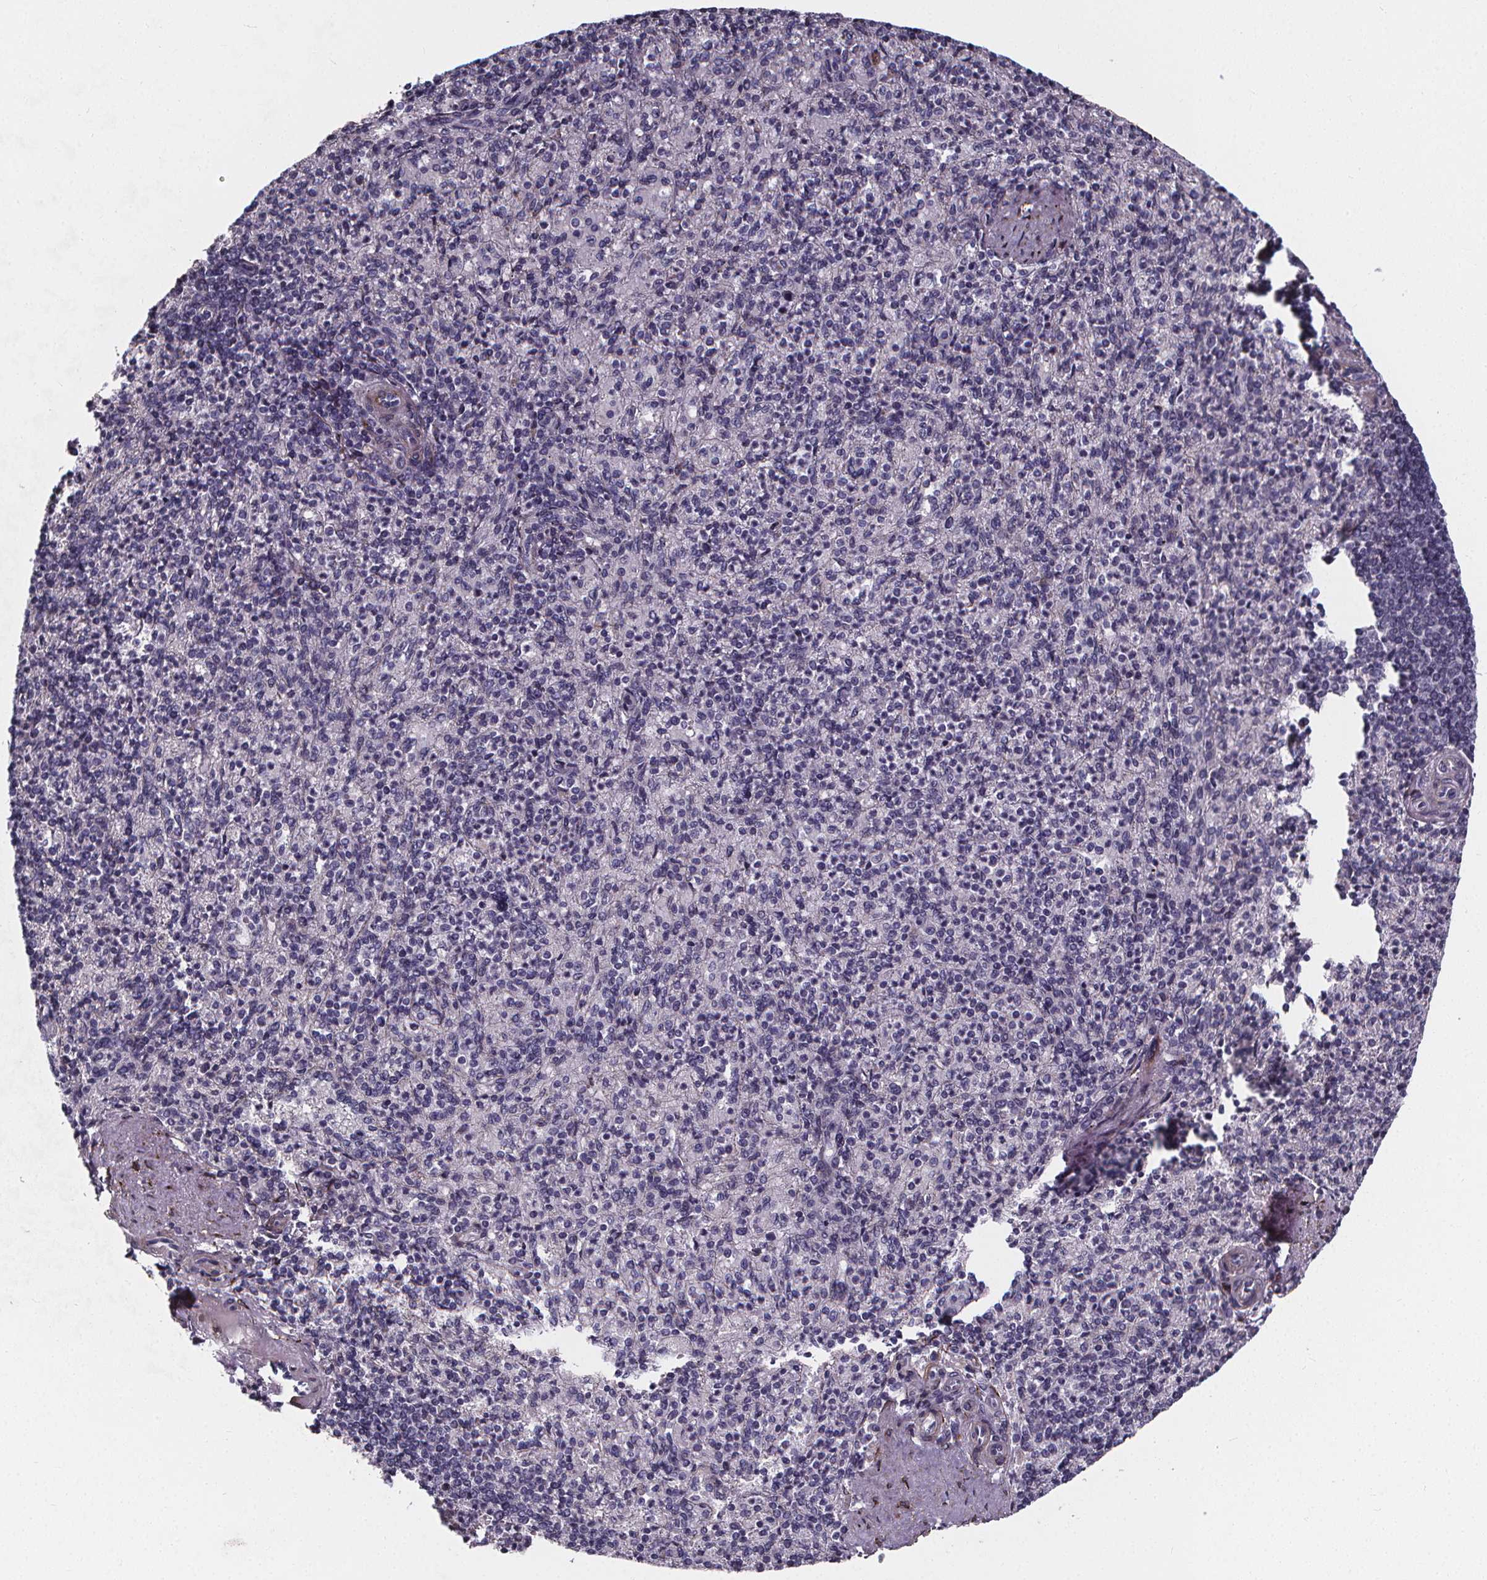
{"staining": {"intensity": "negative", "quantity": "none", "location": "none"}, "tissue": "spleen", "cell_type": "Cells in red pulp", "image_type": "normal", "snomed": [{"axis": "morphology", "description": "Normal tissue, NOS"}, {"axis": "topography", "description": "Spleen"}], "caption": "Immunohistochemistry (IHC) of normal human spleen shows no positivity in cells in red pulp.", "gene": "AEBP1", "patient": {"sex": "female", "age": 74}}